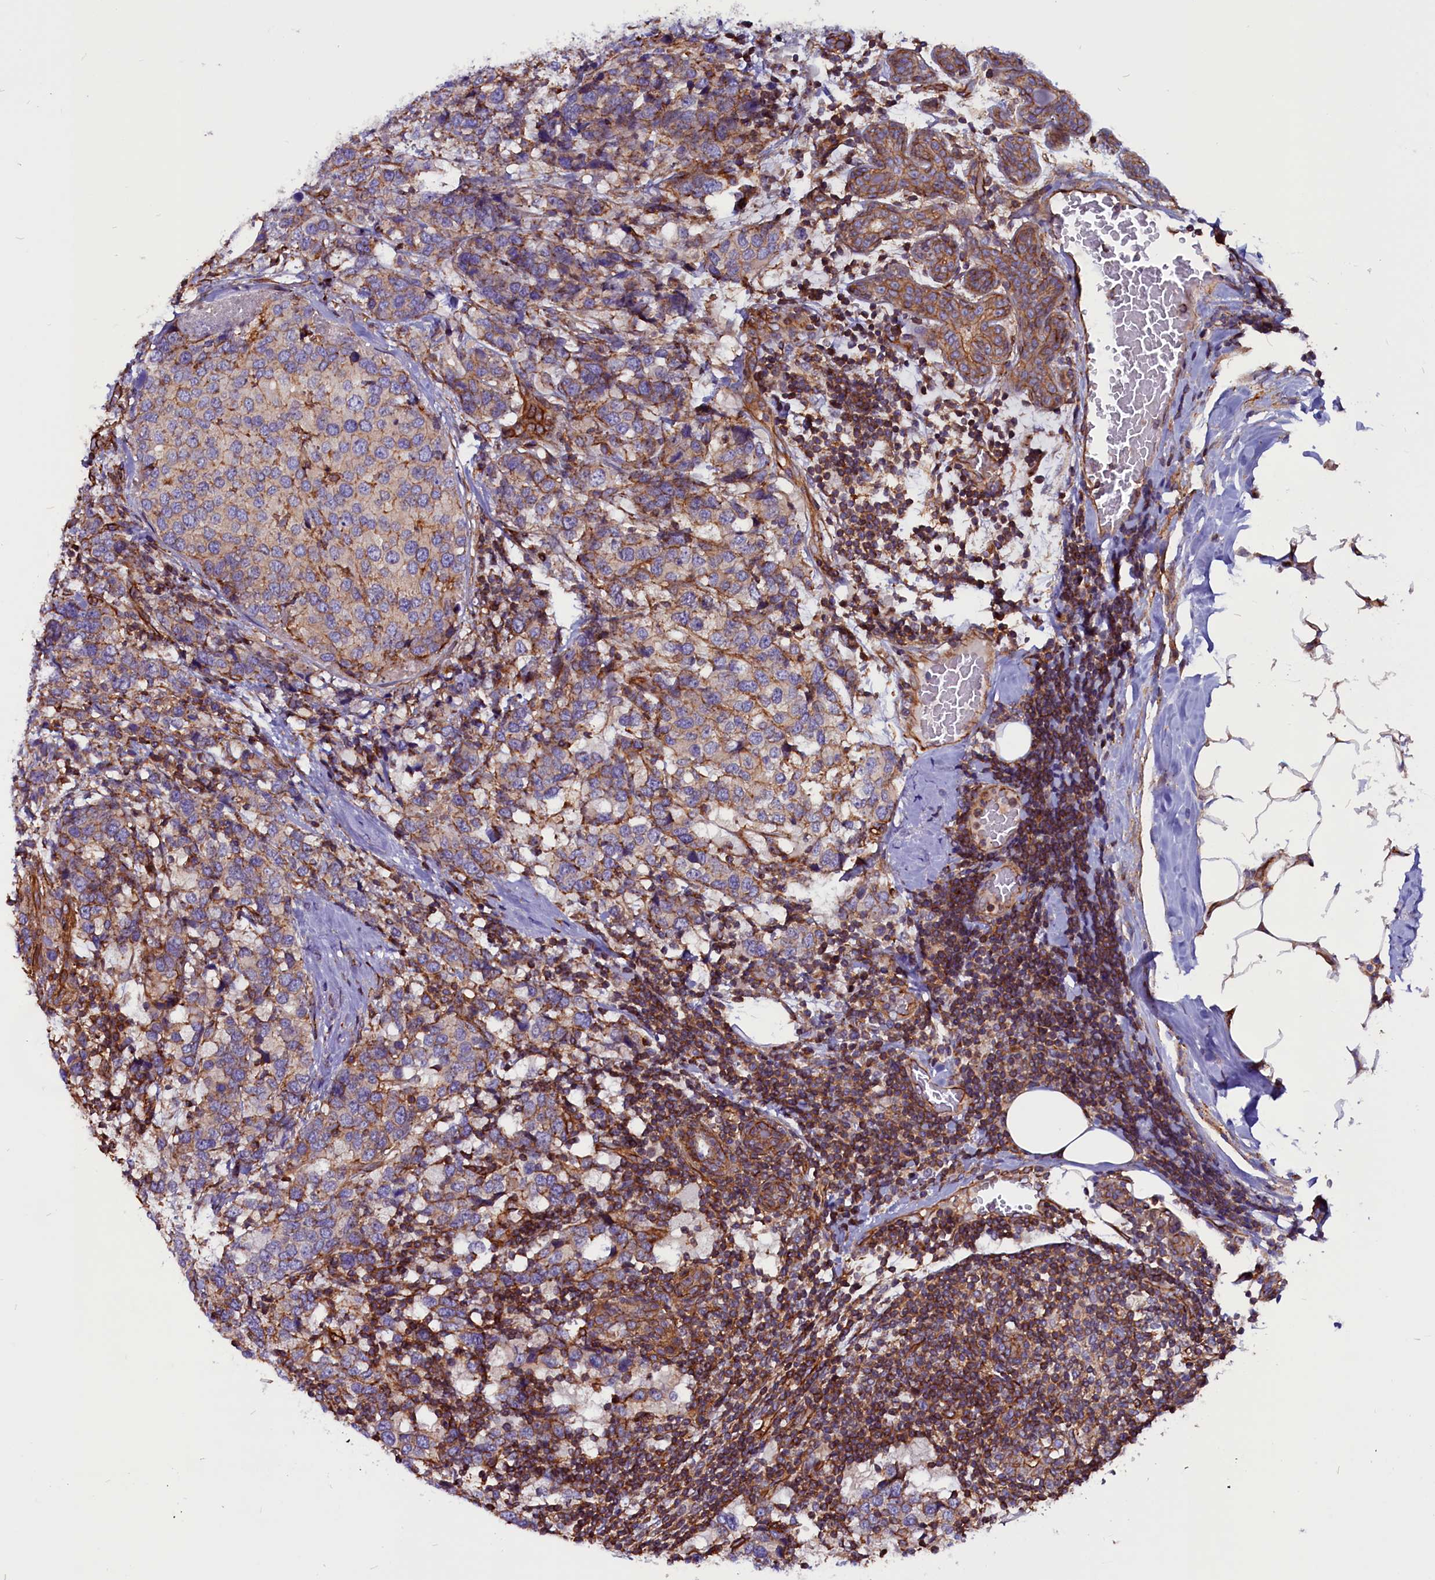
{"staining": {"intensity": "moderate", "quantity": "<25%", "location": "cytoplasmic/membranous"}, "tissue": "breast cancer", "cell_type": "Tumor cells", "image_type": "cancer", "snomed": [{"axis": "morphology", "description": "Lobular carcinoma"}, {"axis": "topography", "description": "Breast"}], "caption": "Approximately <25% of tumor cells in human breast cancer (lobular carcinoma) display moderate cytoplasmic/membranous protein expression as visualized by brown immunohistochemical staining.", "gene": "ZNF749", "patient": {"sex": "female", "age": 59}}